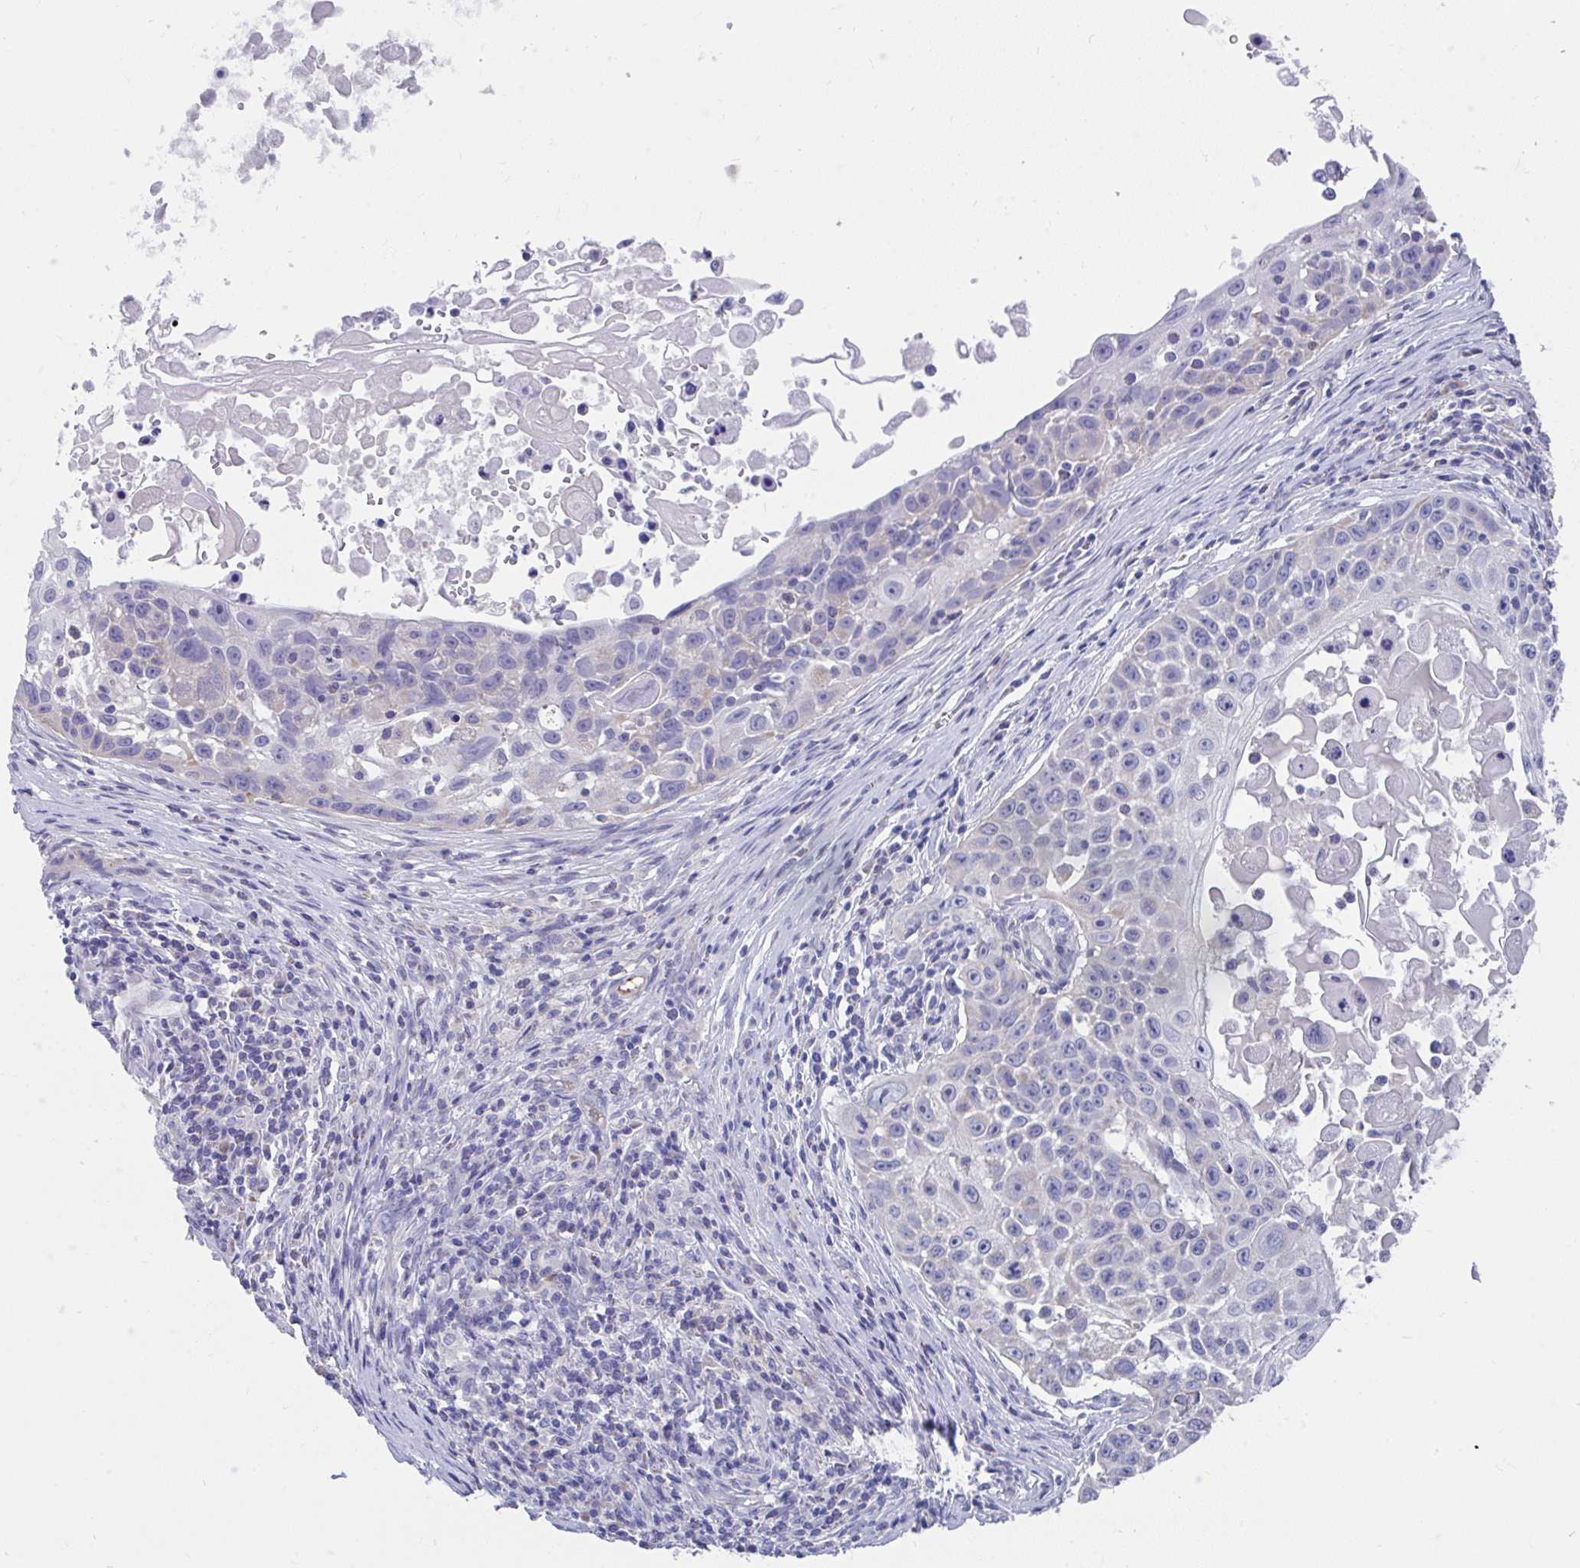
{"staining": {"intensity": "negative", "quantity": "none", "location": "none"}, "tissue": "skin cancer", "cell_type": "Tumor cells", "image_type": "cancer", "snomed": [{"axis": "morphology", "description": "Squamous cell carcinoma, NOS"}, {"axis": "topography", "description": "Skin"}], "caption": "Micrograph shows no protein positivity in tumor cells of skin squamous cell carcinoma tissue.", "gene": "CCSAP", "patient": {"sex": "male", "age": 24}}